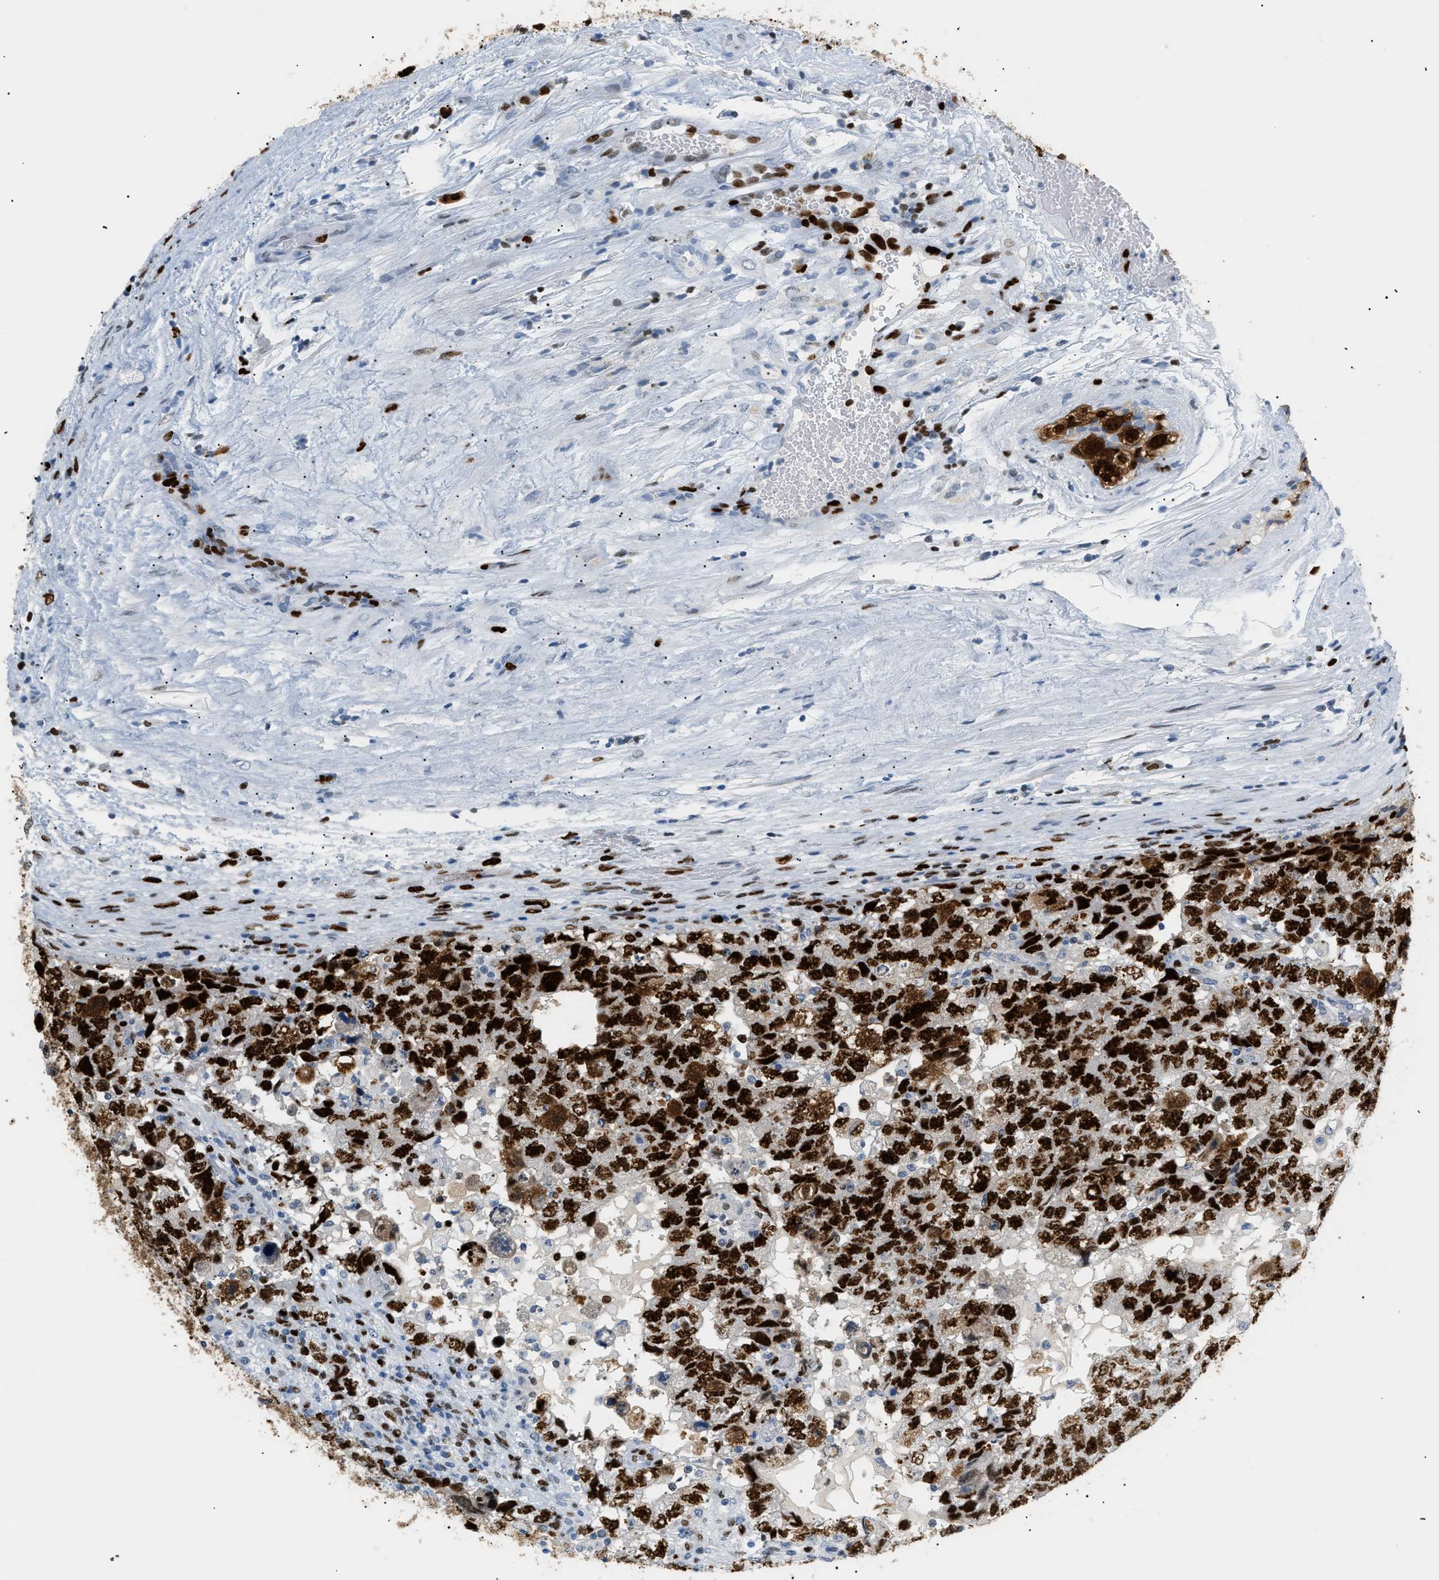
{"staining": {"intensity": "strong", "quantity": ">75%", "location": "cytoplasmic/membranous,nuclear"}, "tissue": "testis cancer", "cell_type": "Tumor cells", "image_type": "cancer", "snomed": [{"axis": "morphology", "description": "Carcinoma, Embryonal, NOS"}, {"axis": "topography", "description": "Testis"}], "caption": "IHC (DAB) staining of testis embryonal carcinoma displays strong cytoplasmic/membranous and nuclear protein staining in about >75% of tumor cells.", "gene": "MCM7", "patient": {"sex": "male", "age": 36}}